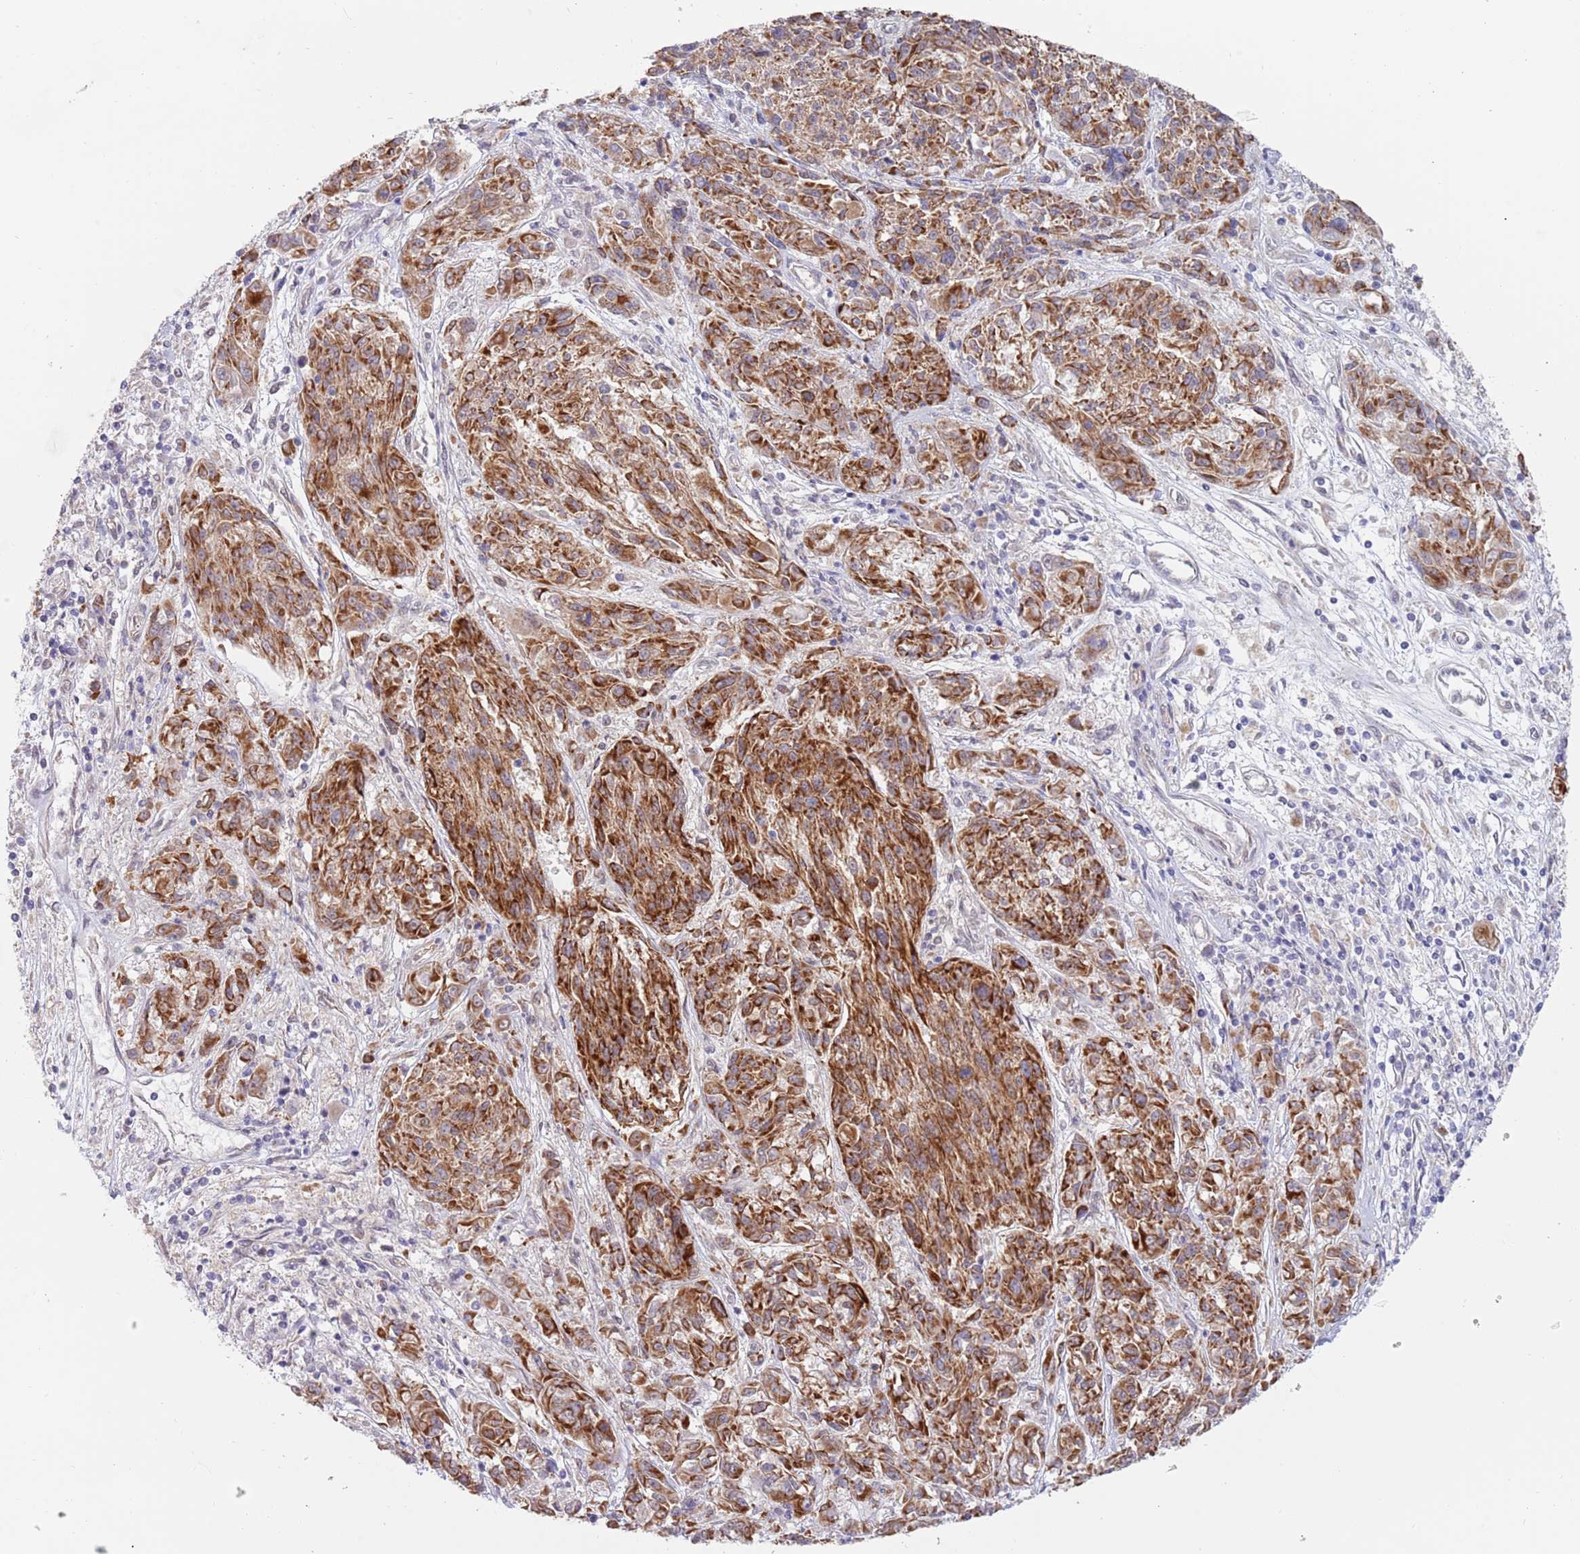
{"staining": {"intensity": "strong", "quantity": ">75%", "location": "cytoplasmic/membranous"}, "tissue": "melanoma", "cell_type": "Tumor cells", "image_type": "cancer", "snomed": [{"axis": "morphology", "description": "Malignant melanoma, NOS"}, {"axis": "topography", "description": "Skin"}], "caption": "This is a histology image of immunohistochemistry staining of malignant melanoma, which shows strong staining in the cytoplasmic/membranous of tumor cells.", "gene": "UQCC3", "patient": {"sex": "male", "age": 53}}